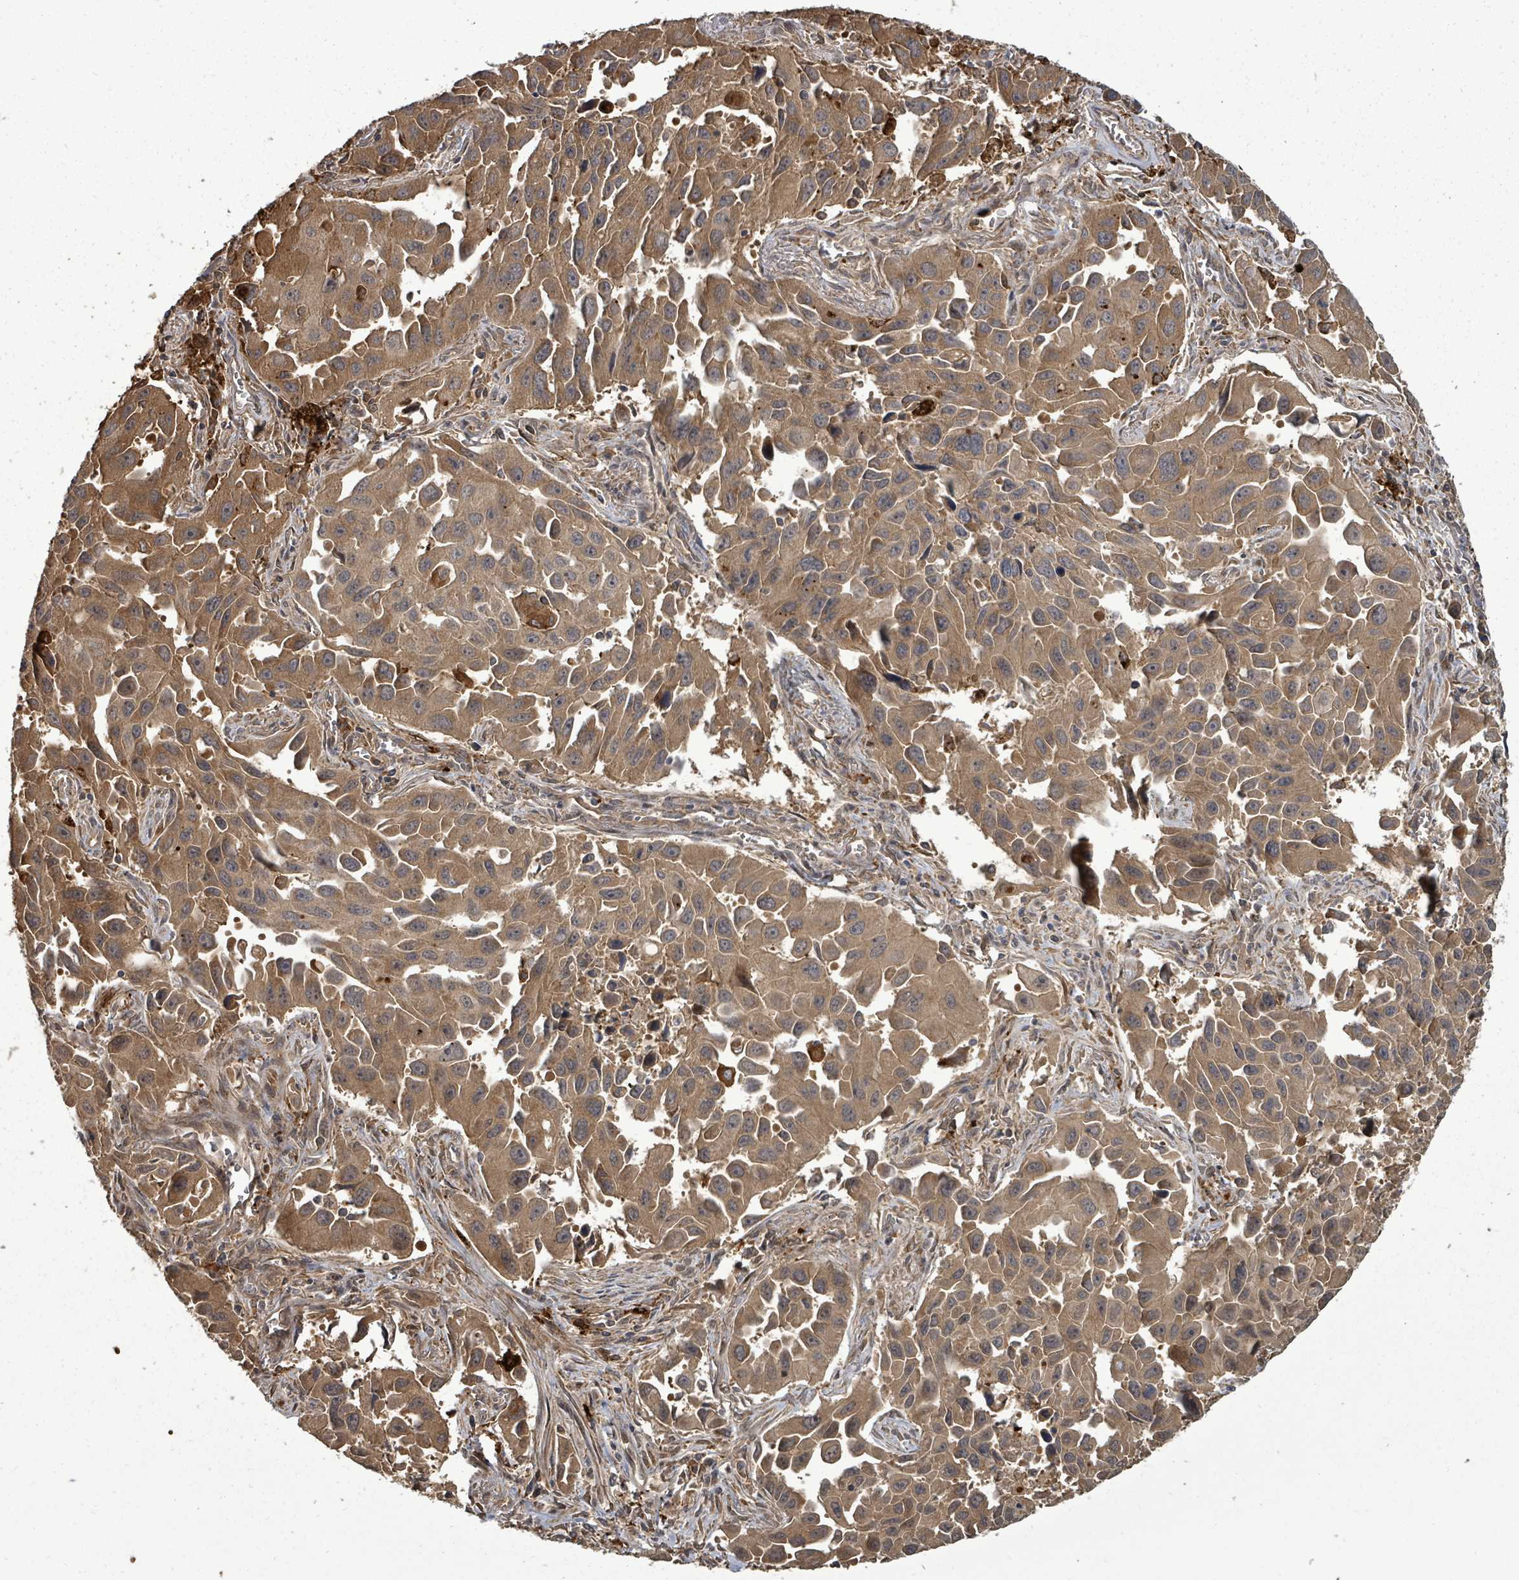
{"staining": {"intensity": "moderate", "quantity": ">75%", "location": "cytoplasmic/membranous"}, "tissue": "lung cancer", "cell_type": "Tumor cells", "image_type": "cancer", "snomed": [{"axis": "morphology", "description": "Adenocarcinoma, NOS"}, {"axis": "topography", "description": "Lung"}], "caption": "Human lung cancer stained with a protein marker exhibits moderate staining in tumor cells.", "gene": "EIF3C", "patient": {"sex": "male", "age": 66}}